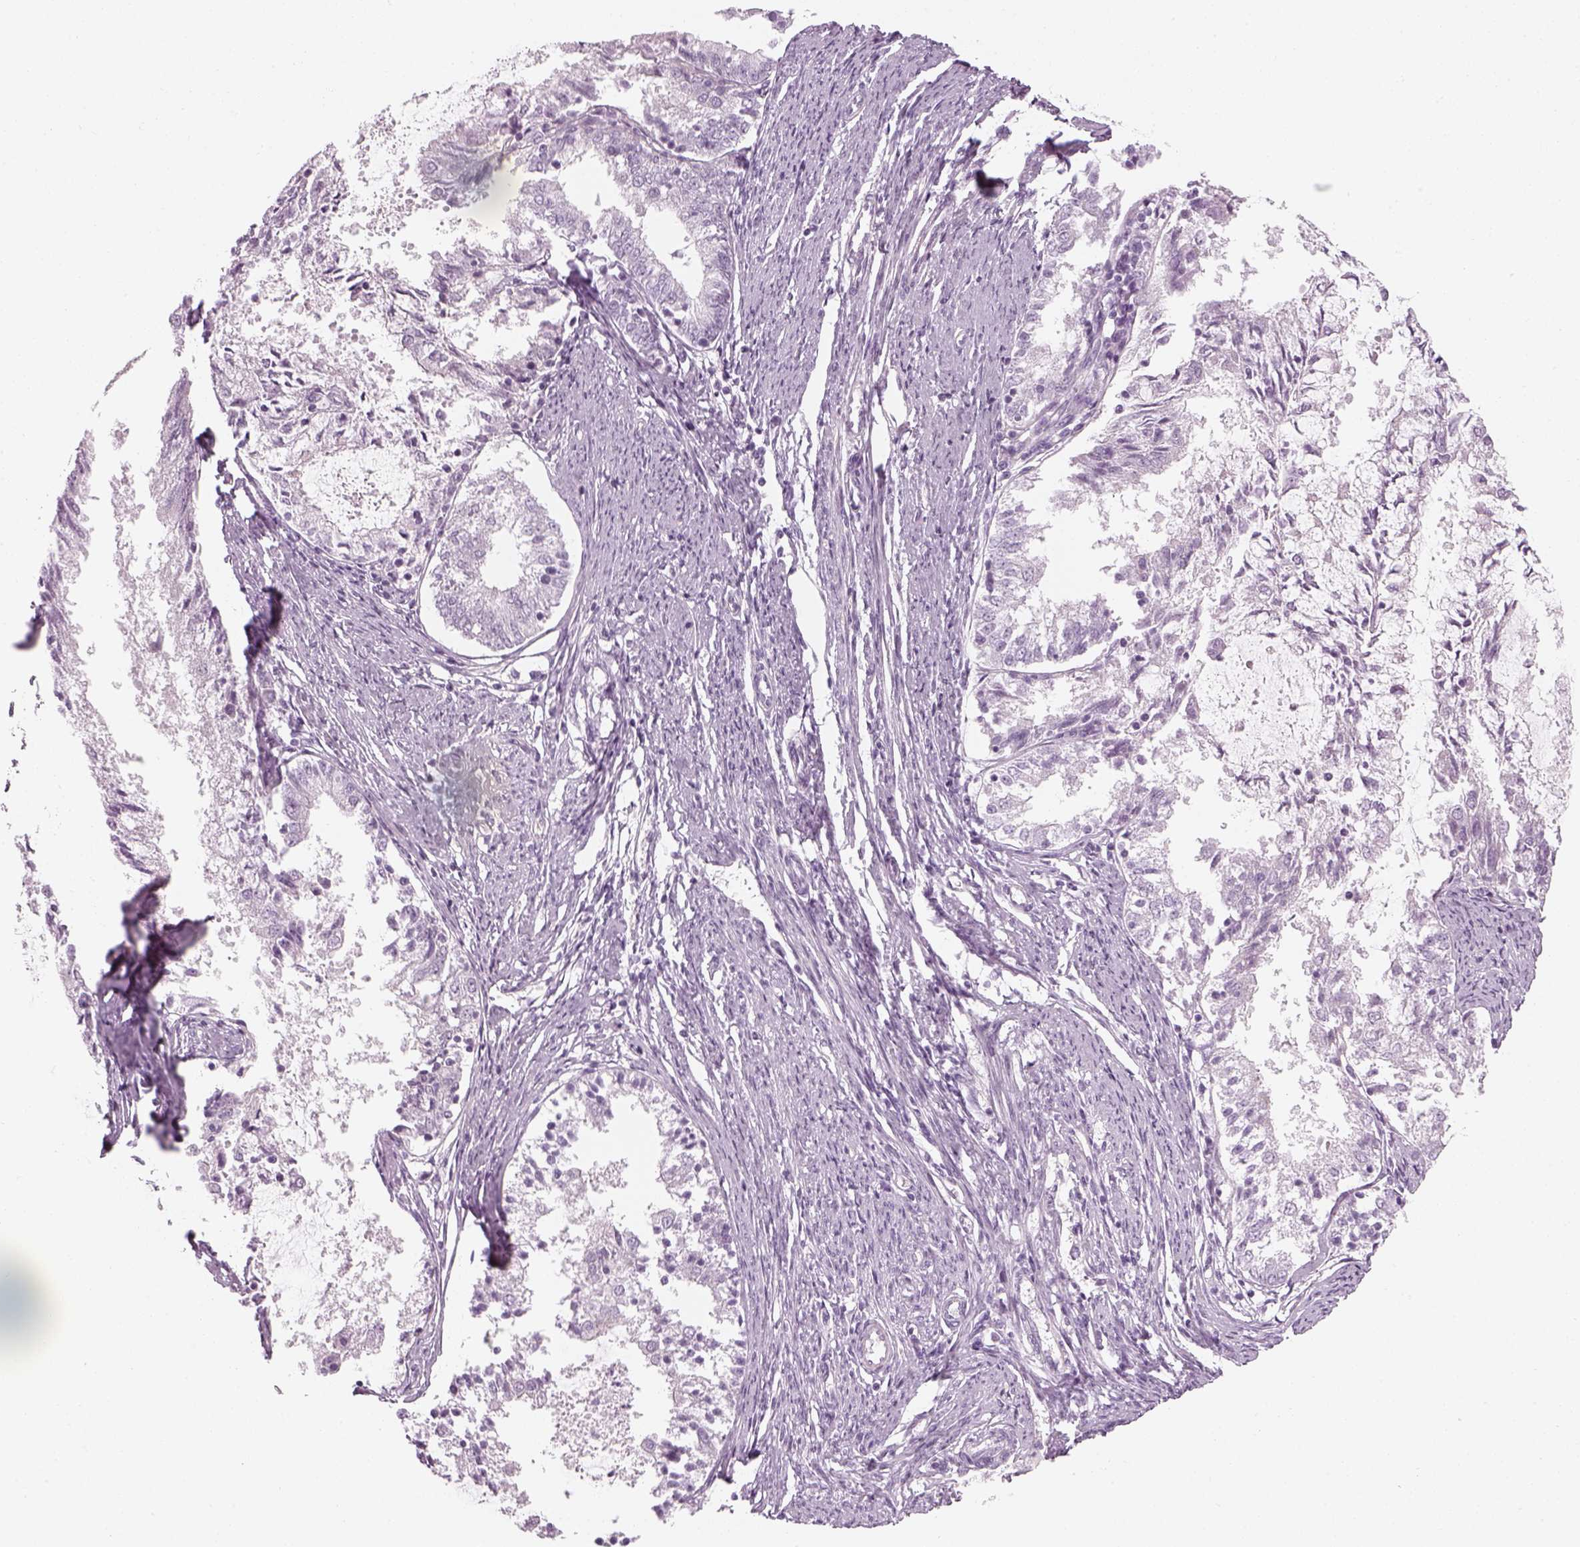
{"staining": {"intensity": "negative", "quantity": "none", "location": "none"}, "tissue": "endometrial cancer", "cell_type": "Tumor cells", "image_type": "cancer", "snomed": [{"axis": "morphology", "description": "Adenocarcinoma, NOS"}, {"axis": "topography", "description": "Endometrium"}], "caption": "Tumor cells are negative for brown protein staining in endometrial adenocarcinoma.", "gene": "GAS2L2", "patient": {"sex": "female", "age": 57}}